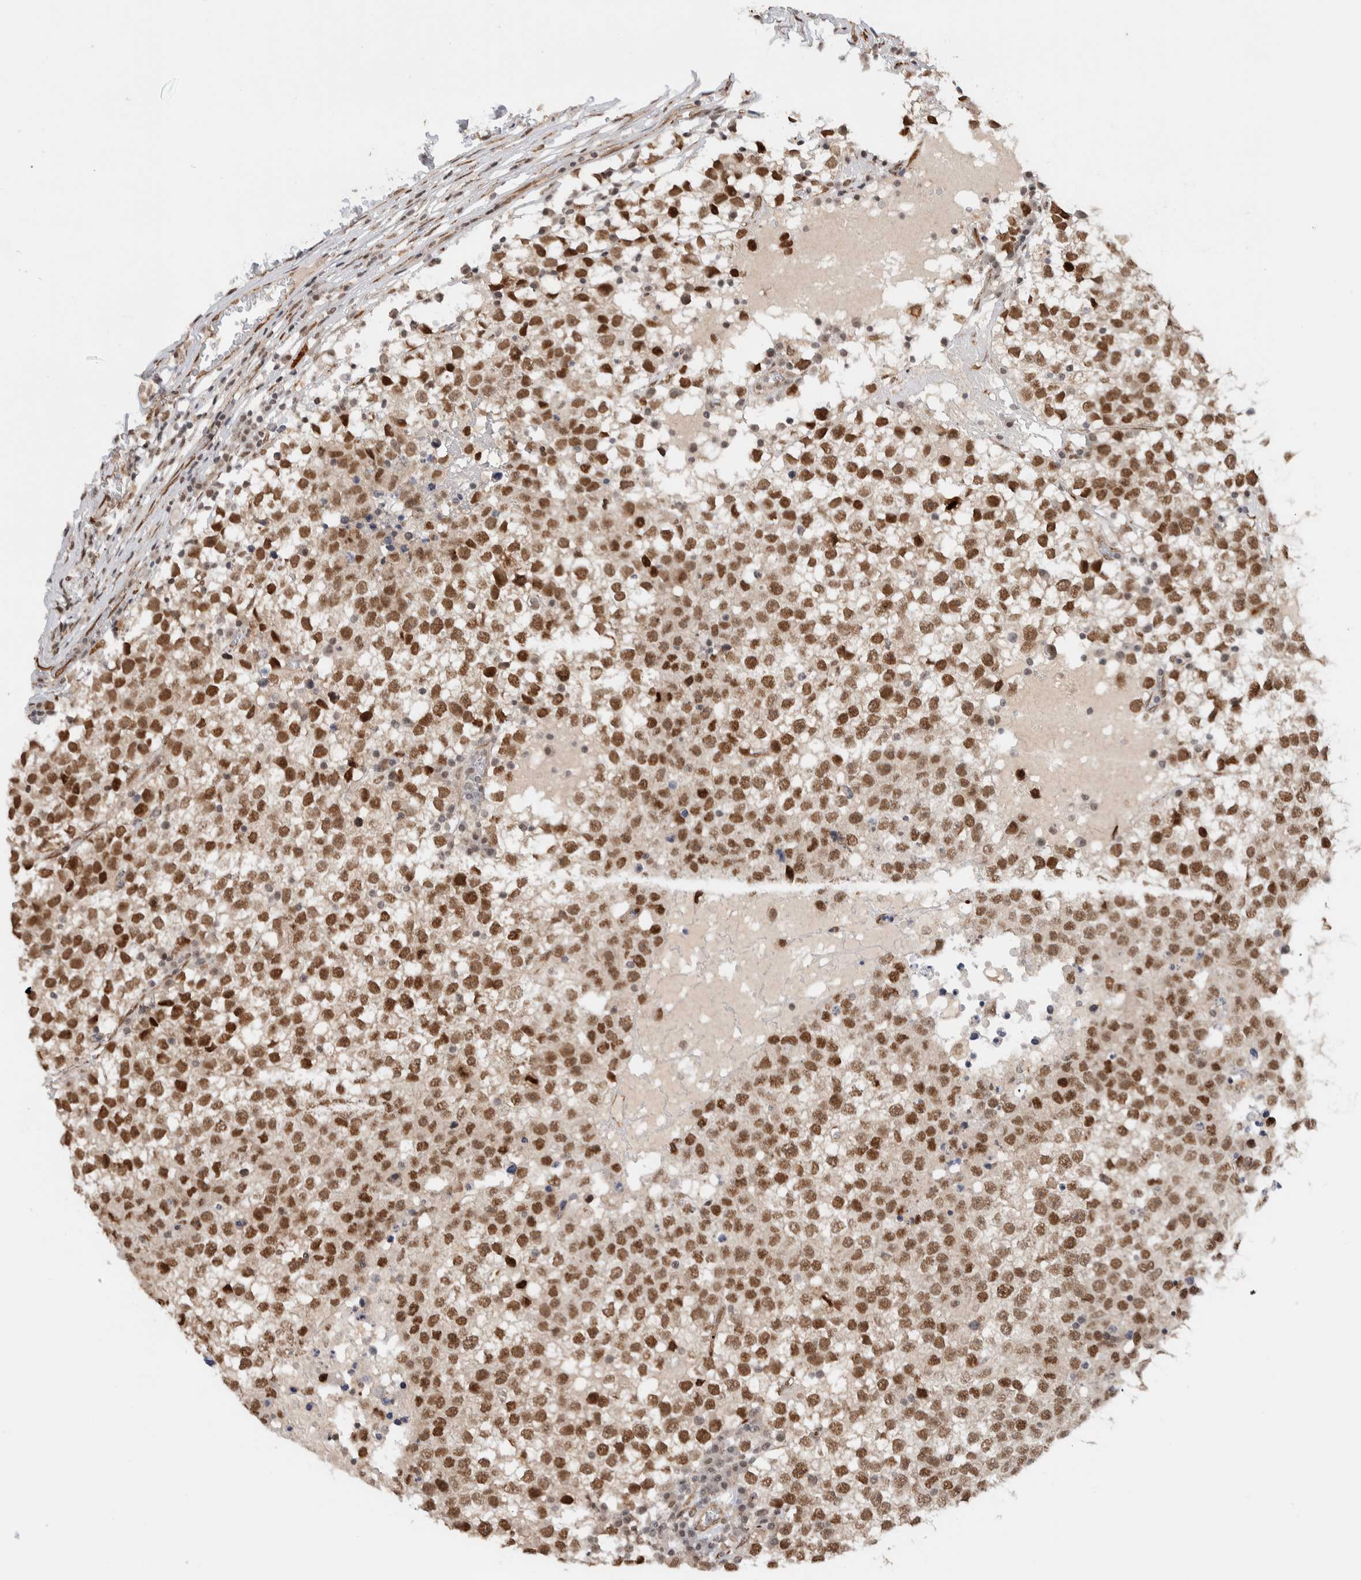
{"staining": {"intensity": "strong", "quantity": ">75%", "location": "nuclear"}, "tissue": "testis cancer", "cell_type": "Tumor cells", "image_type": "cancer", "snomed": [{"axis": "morphology", "description": "Seminoma, NOS"}, {"axis": "topography", "description": "Testis"}], "caption": "Immunohistochemical staining of human testis cancer displays high levels of strong nuclear expression in approximately >75% of tumor cells.", "gene": "TNRC18", "patient": {"sex": "male", "age": 65}}